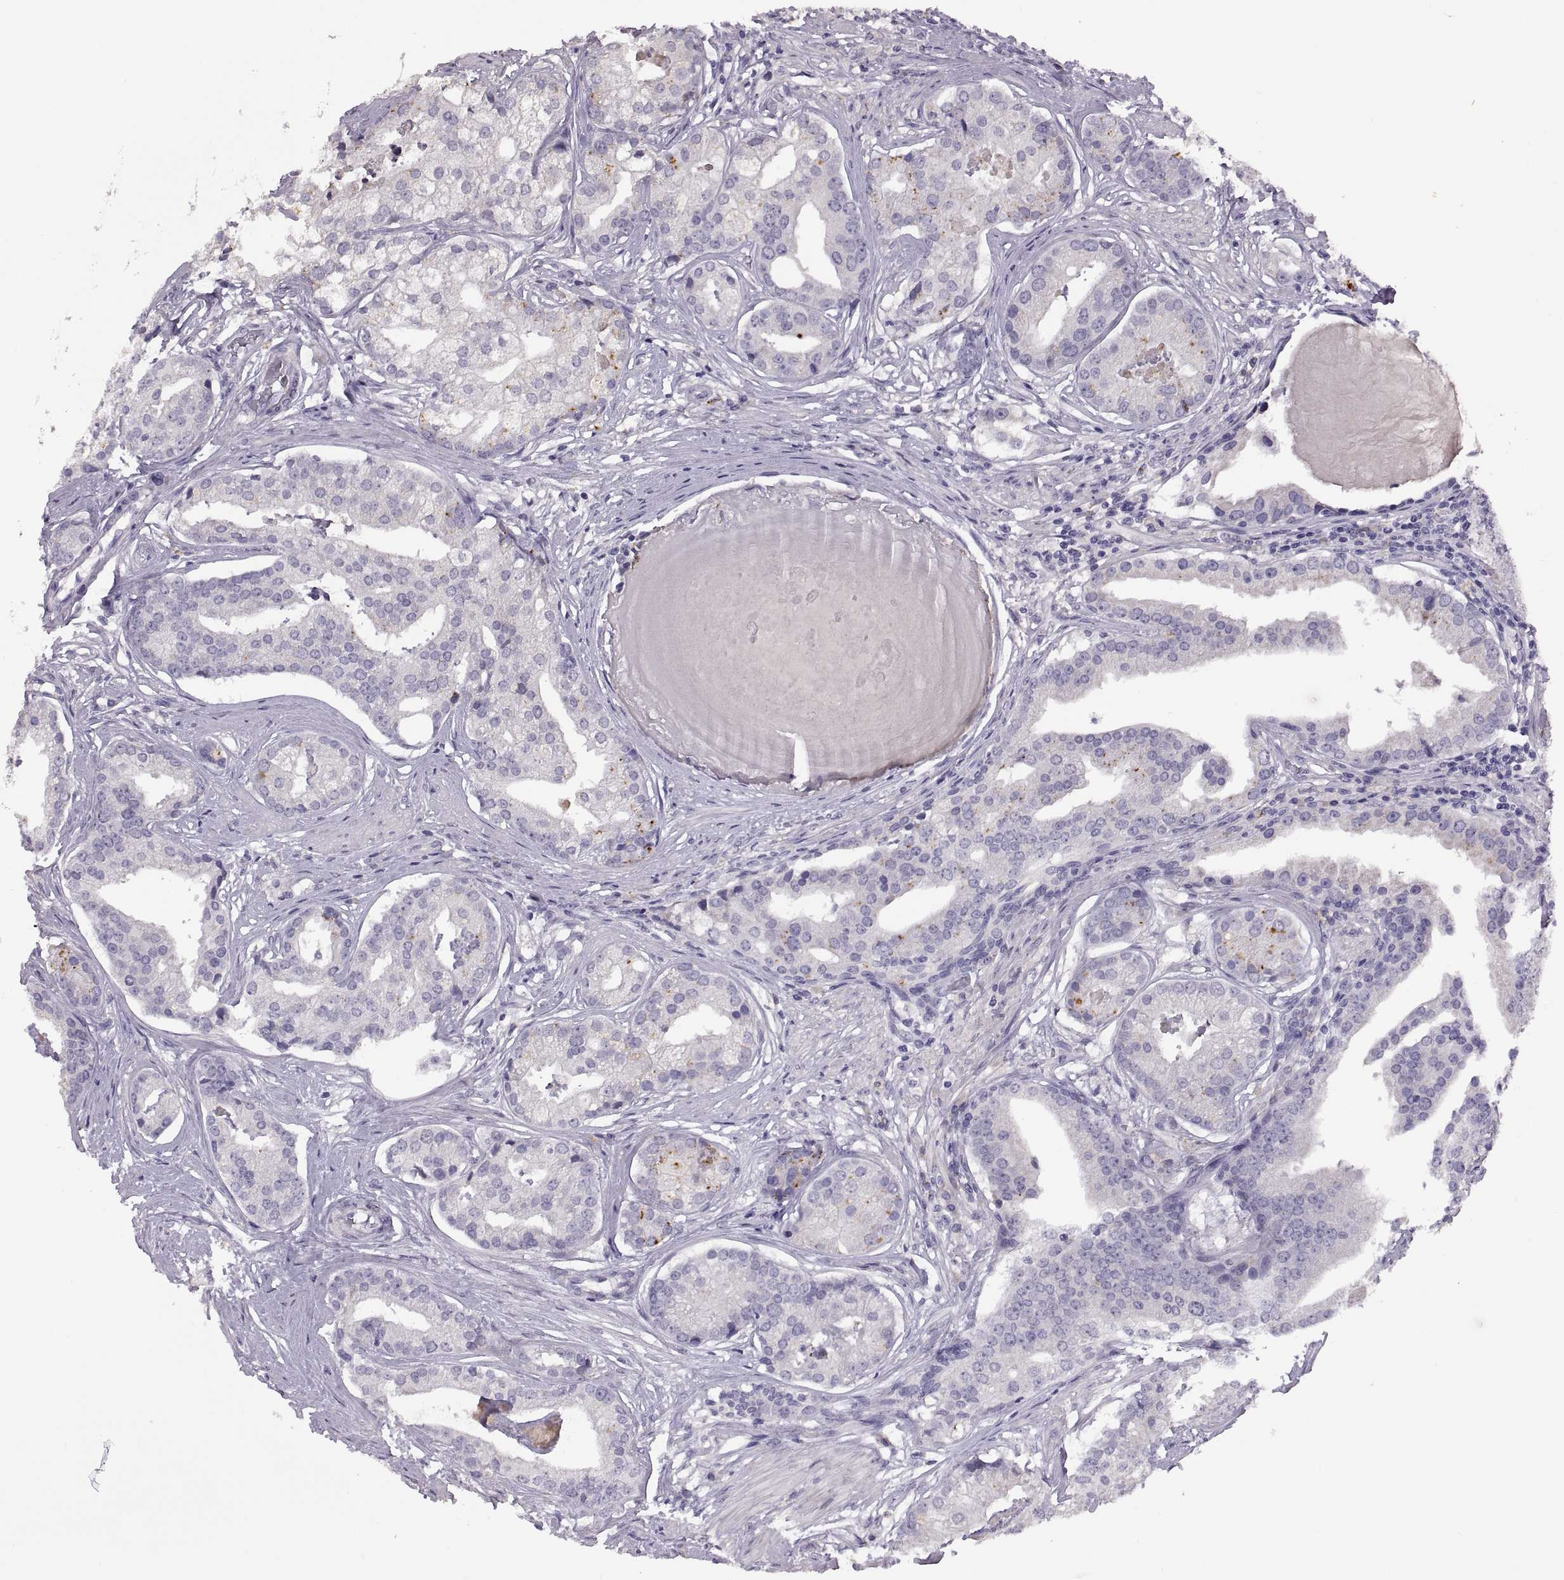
{"staining": {"intensity": "negative", "quantity": "none", "location": "none"}, "tissue": "prostate cancer", "cell_type": "Tumor cells", "image_type": "cancer", "snomed": [{"axis": "morphology", "description": "Adenocarcinoma, NOS"}, {"axis": "topography", "description": "Prostate and seminal vesicle, NOS"}, {"axis": "topography", "description": "Prostate"}], "caption": "An IHC micrograph of prostate cancer is shown. There is no staining in tumor cells of prostate cancer.", "gene": "MAGEB18", "patient": {"sex": "male", "age": 44}}